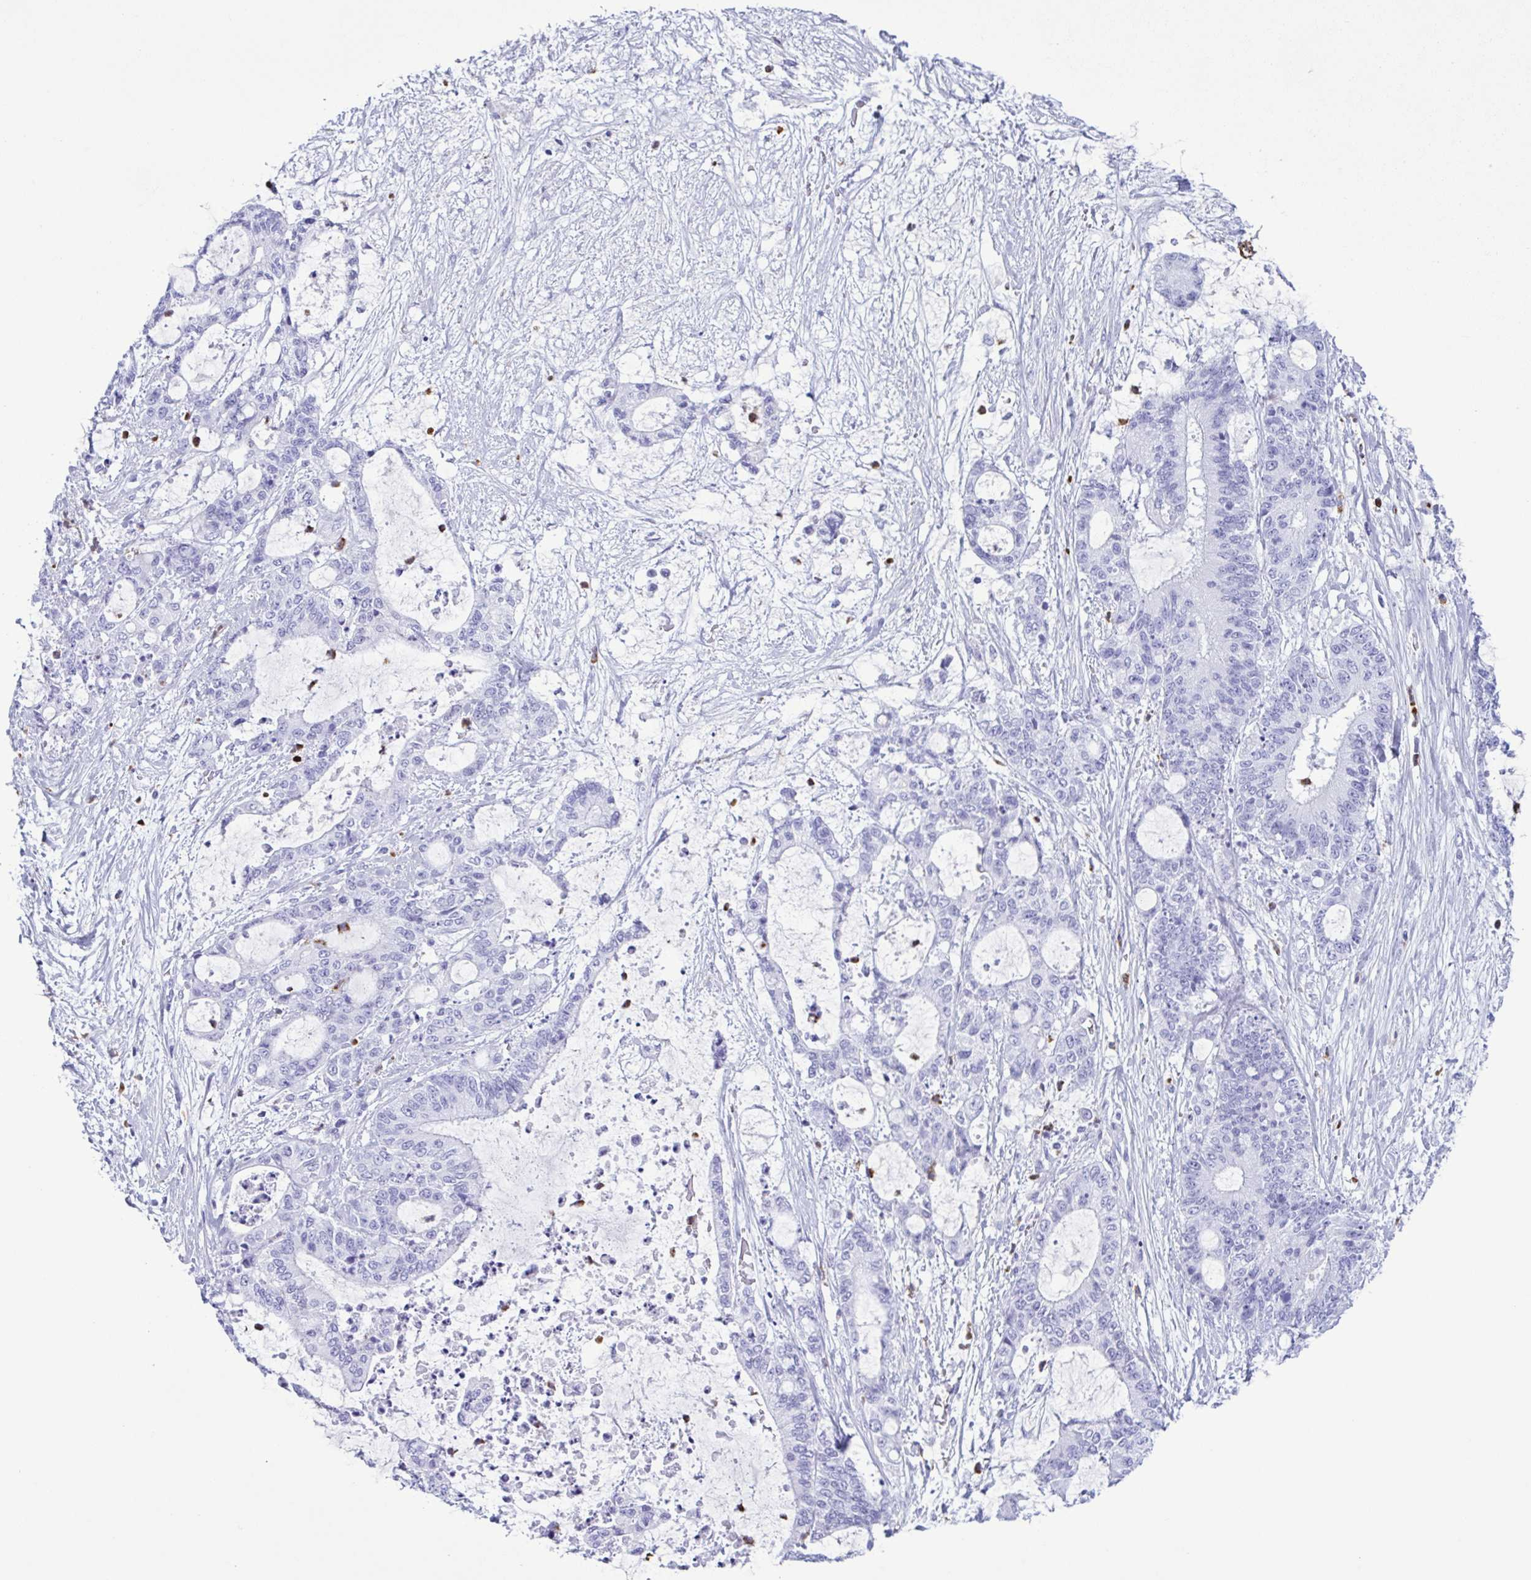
{"staining": {"intensity": "negative", "quantity": "none", "location": "none"}, "tissue": "liver cancer", "cell_type": "Tumor cells", "image_type": "cancer", "snomed": [{"axis": "morphology", "description": "Normal tissue, NOS"}, {"axis": "morphology", "description": "Cholangiocarcinoma"}, {"axis": "topography", "description": "Liver"}, {"axis": "topography", "description": "Peripheral nerve tissue"}], "caption": "Tumor cells show no significant expression in liver cholangiocarcinoma.", "gene": "LTF", "patient": {"sex": "female", "age": 73}}